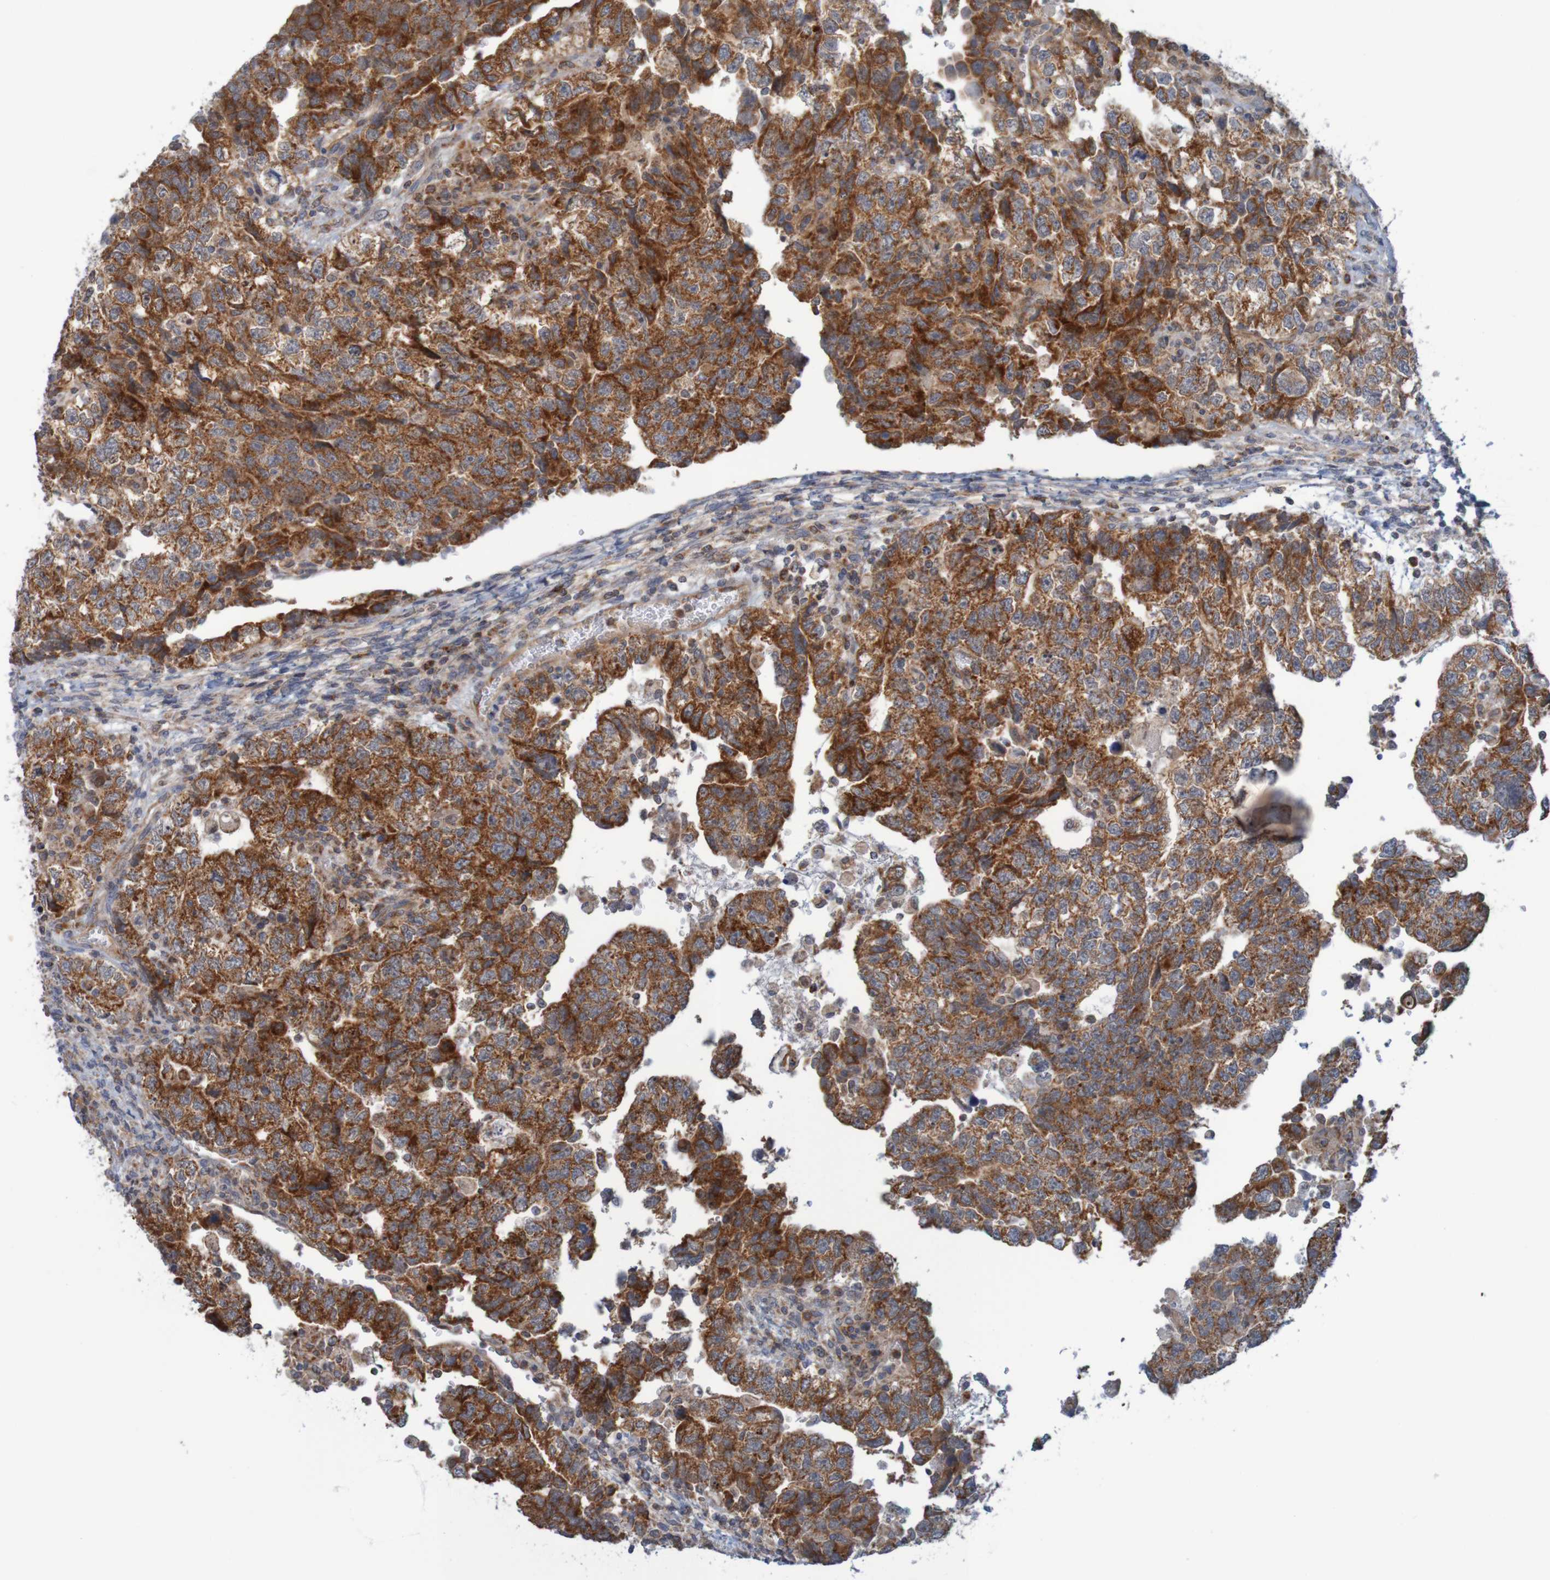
{"staining": {"intensity": "strong", "quantity": ">75%", "location": "cytoplasmic/membranous"}, "tissue": "testis cancer", "cell_type": "Tumor cells", "image_type": "cancer", "snomed": [{"axis": "morphology", "description": "Carcinoma, Embryonal, NOS"}, {"axis": "topography", "description": "Testis"}], "caption": "A high-resolution micrograph shows IHC staining of testis cancer (embryonal carcinoma), which reveals strong cytoplasmic/membranous expression in about >75% of tumor cells.", "gene": "NAV2", "patient": {"sex": "male", "age": 36}}